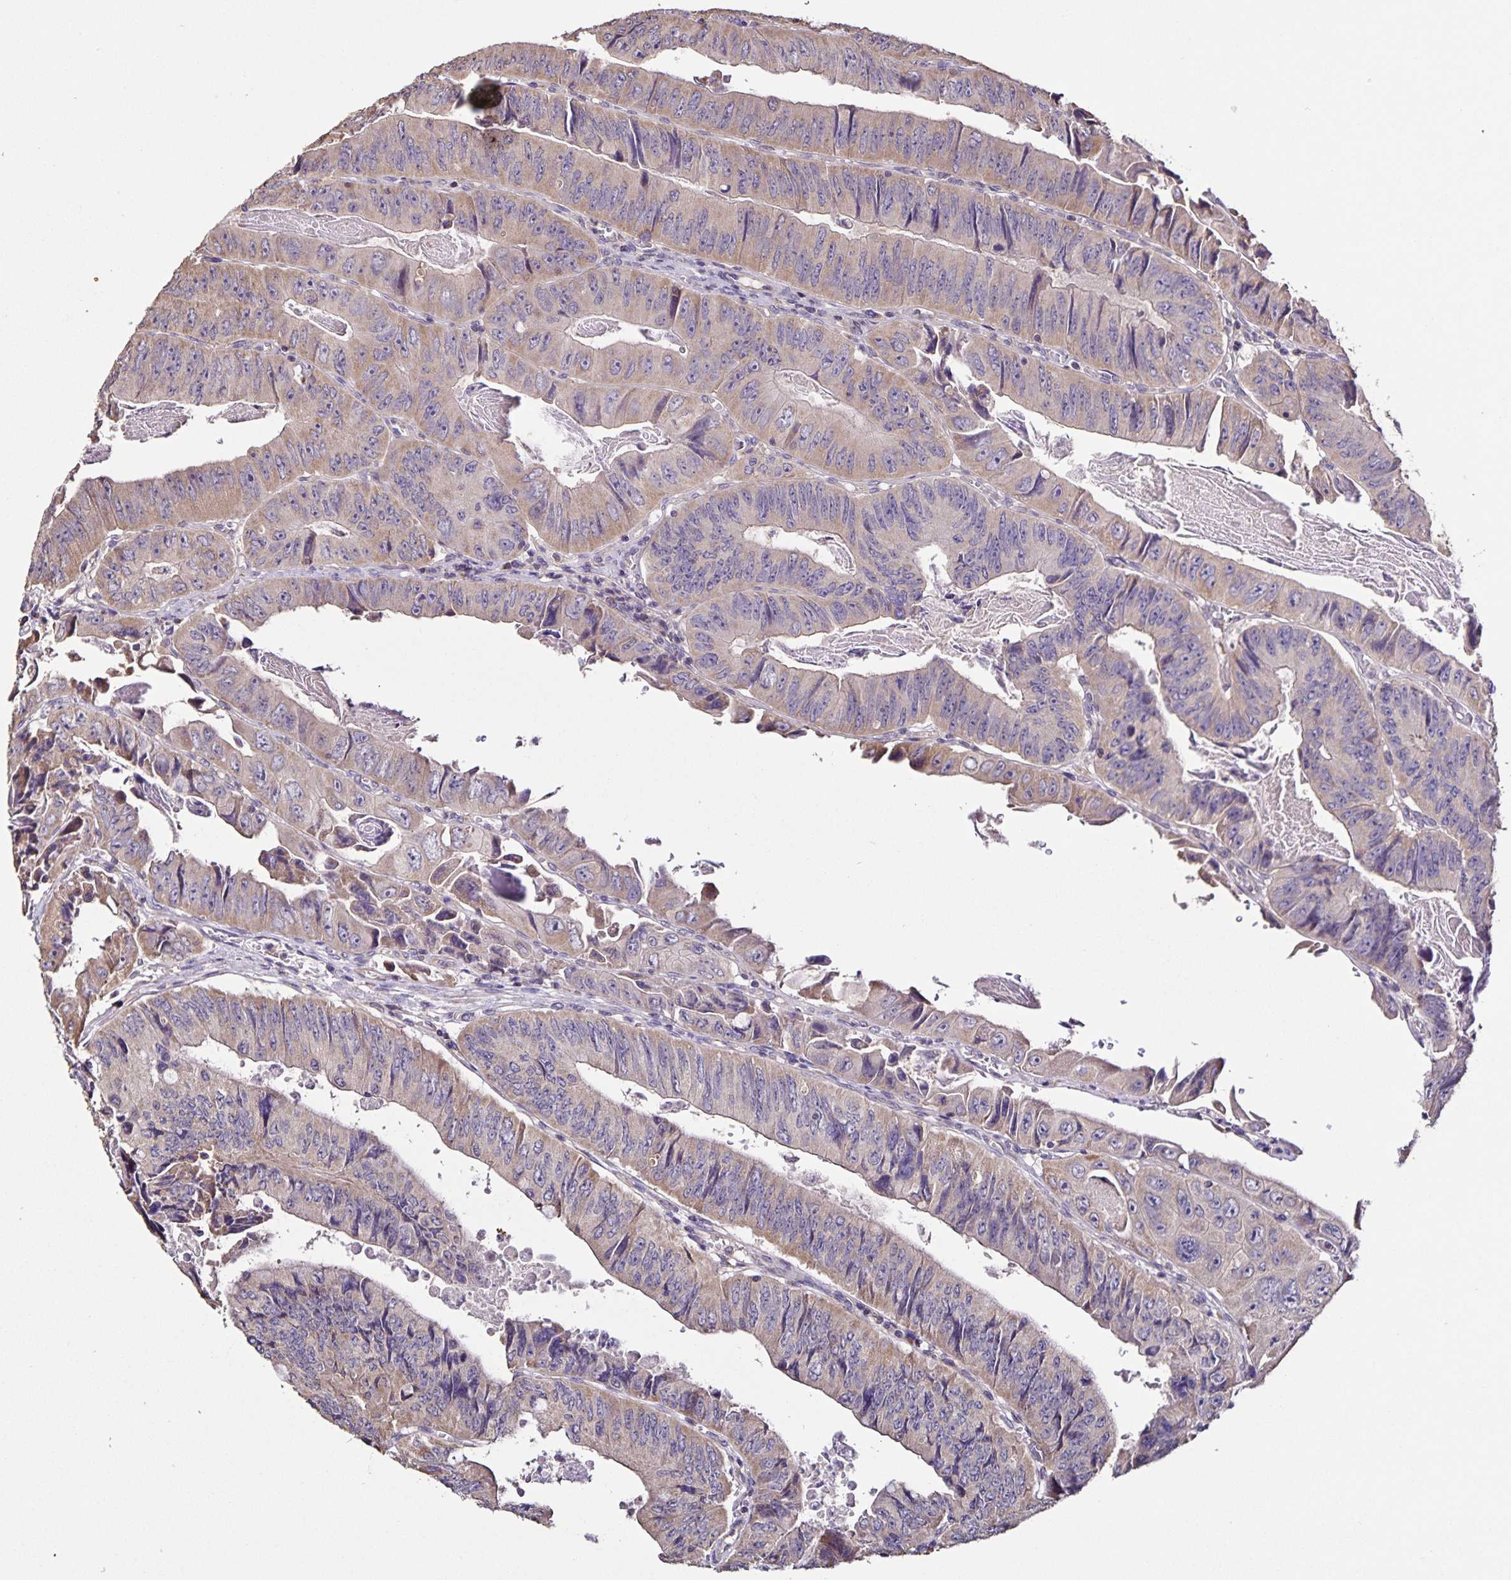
{"staining": {"intensity": "weak", "quantity": "<25%", "location": "cytoplasmic/membranous"}, "tissue": "colorectal cancer", "cell_type": "Tumor cells", "image_type": "cancer", "snomed": [{"axis": "morphology", "description": "Adenocarcinoma, NOS"}, {"axis": "topography", "description": "Colon"}], "caption": "There is no significant expression in tumor cells of colorectal cancer.", "gene": "MAN1A1", "patient": {"sex": "female", "age": 84}}